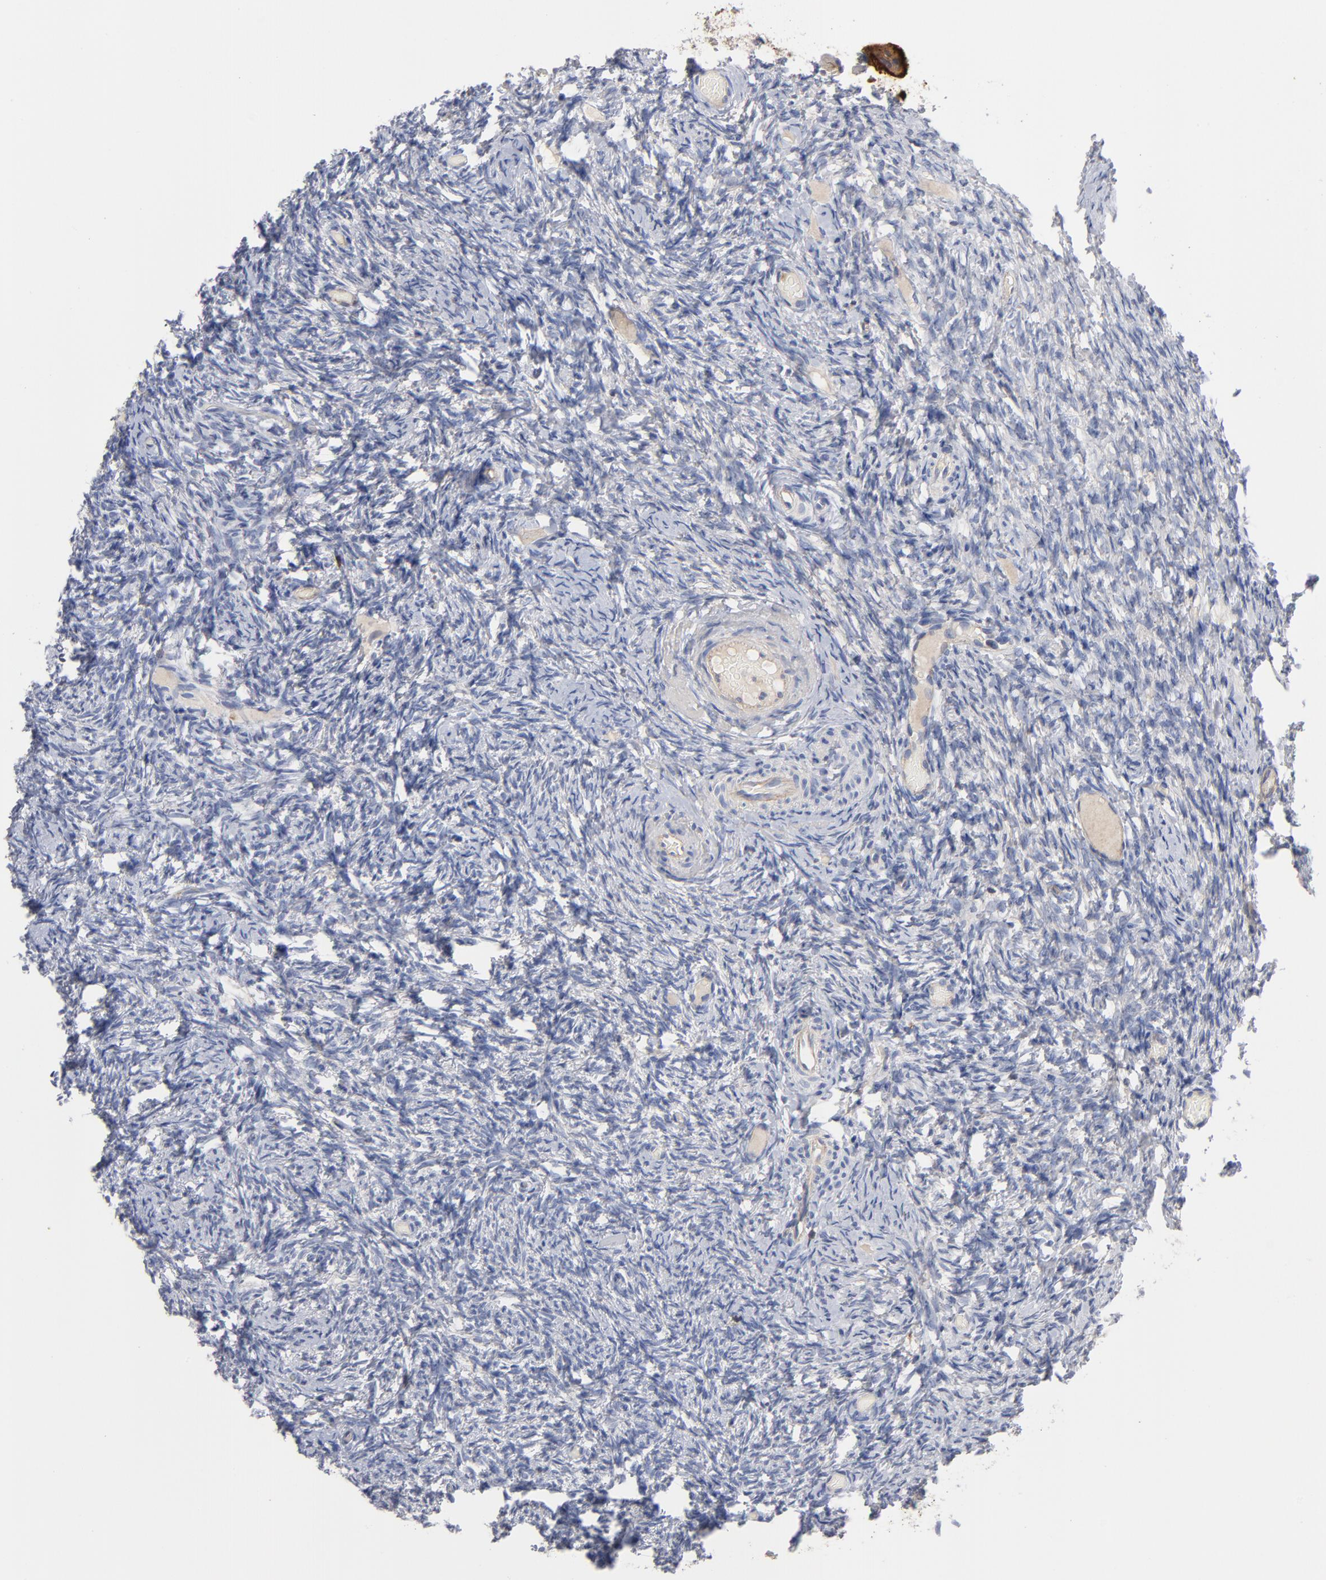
{"staining": {"intensity": "negative", "quantity": "none", "location": "none"}, "tissue": "ovary", "cell_type": "Ovarian stroma cells", "image_type": "normal", "snomed": [{"axis": "morphology", "description": "Normal tissue, NOS"}, {"axis": "topography", "description": "Ovary"}], "caption": "Ovarian stroma cells show no significant protein staining in benign ovary. The staining is performed using DAB brown chromogen with nuclei counter-stained in using hematoxylin.", "gene": "PDLIM2", "patient": {"sex": "female", "age": 60}}